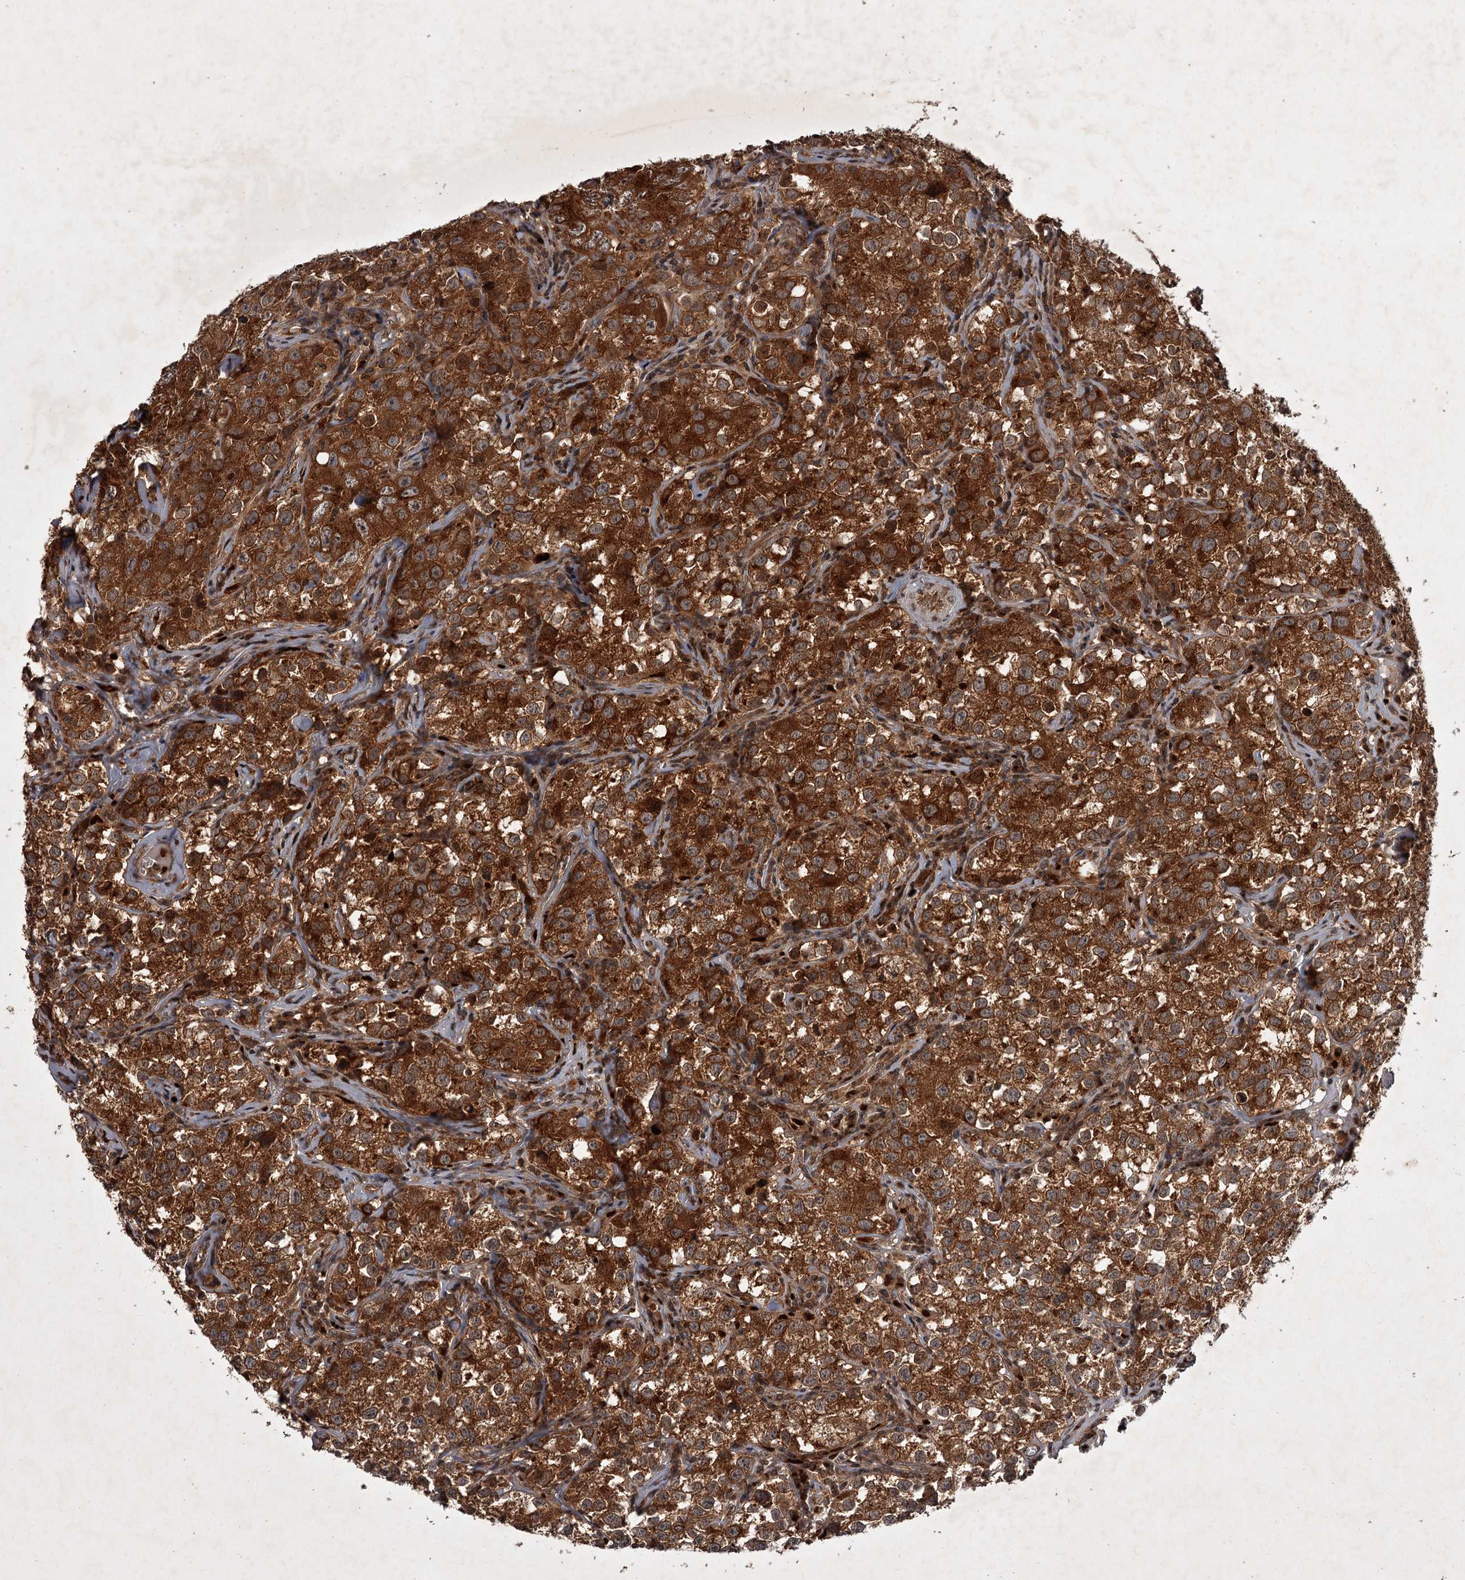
{"staining": {"intensity": "strong", "quantity": ">75%", "location": "cytoplasmic/membranous"}, "tissue": "testis cancer", "cell_type": "Tumor cells", "image_type": "cancer", "snomed": [{"axis": "morphology", "description": "Seminoma, NOS"}, {"axis": "morphology", "description": "Carcinoma, Embryonal, NOS"}, {"axis": "topography", "description": "Testis"}], "caption": "This image shows testis seminoma stained with immunohistochemistry to label a protein in brown. The cytoplasmic/membranous of tumor cells show strong positivity for the protein. Nuclei are counter-stained blue.", "gene": "TBC1D23", "patient": {"sex": "male", "age": 43}}